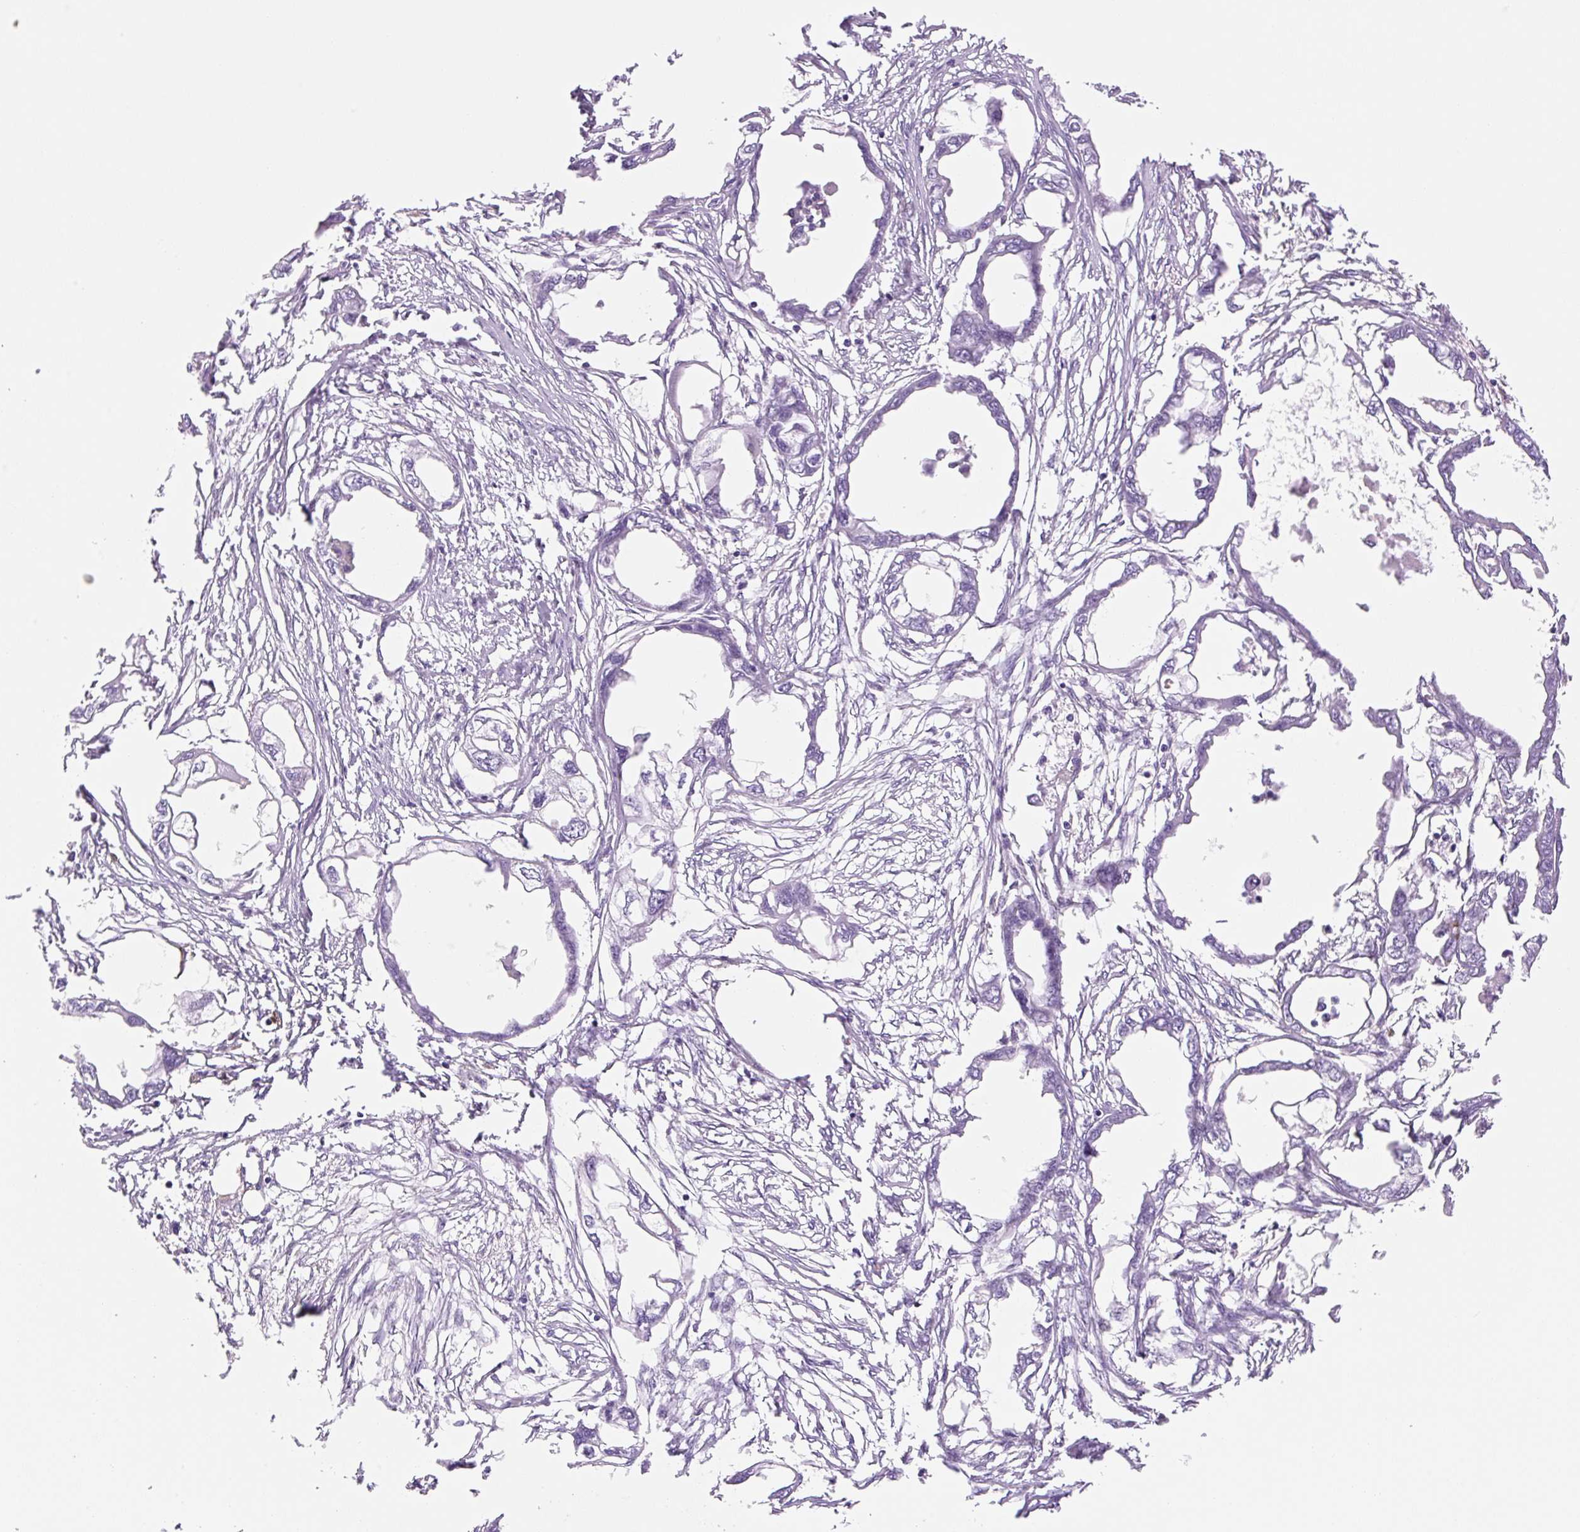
{"staining": {"intensity": "negative", "quantity": "none", "location": "none"}, "tissue": "endometrial cancer", "cell_type": "Tumor cells", "image_type": "cancer", "snomed": [{"axis": "morphology", "description": "Adenocarcinoma, NOS"}, {"axis": "morphology", "description": "Adenocarcinoma, metastatic, NOS"}, {"axis": "topography", "description": "Adipose tissue"}, {"axis": "topography", "description": "Endometrium"}], "caption": "High magnification brightfield microscopy of endometrial cancer stained with DAB (brown) and counterstained with hematoxylin (blue): tumor cells show no significant expression.", "gene": "FABP5", "patient": {"sex": "female", "age": 67}}